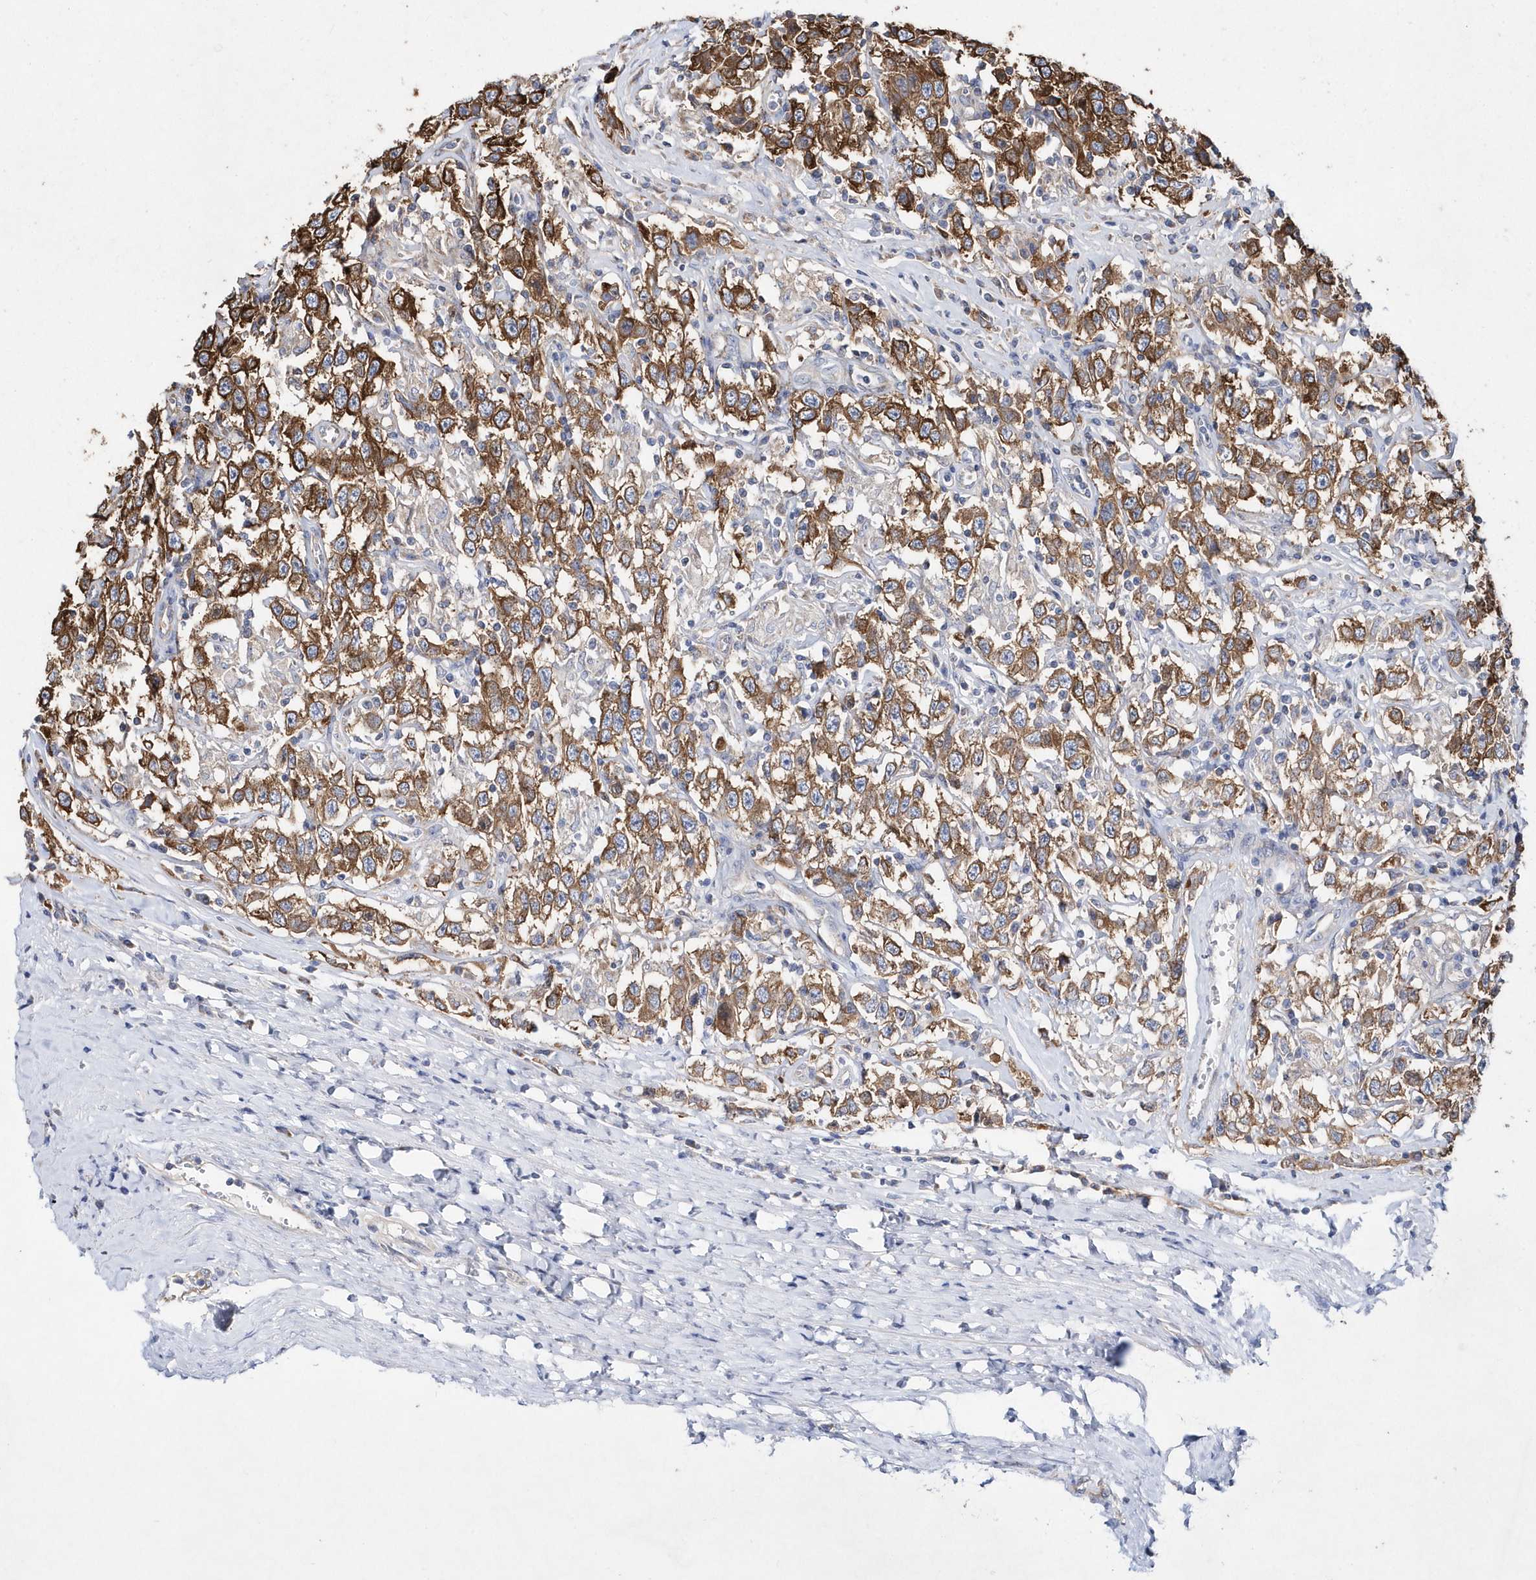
{"staining": {"intensity": "strong", "quantity": ">75%", "location": "cytoplasmic/membranous"}, "tissue": "testis cancer", "cell_type": "Tumor cells", "image_type": "cancer", "snomed": [{"axis": "morphology", "description": "Seminoma, NOS"}, {"axis": "topography", "description": "Testis"}], "caption": "Immunohistochemical staining of testis seminoma displays high levels of strong cytoplasmic/membranous protein staining in about >75% of tumor cells.", "gene": "JKAMP", "patient": {"sex": "male", "age": 41}}